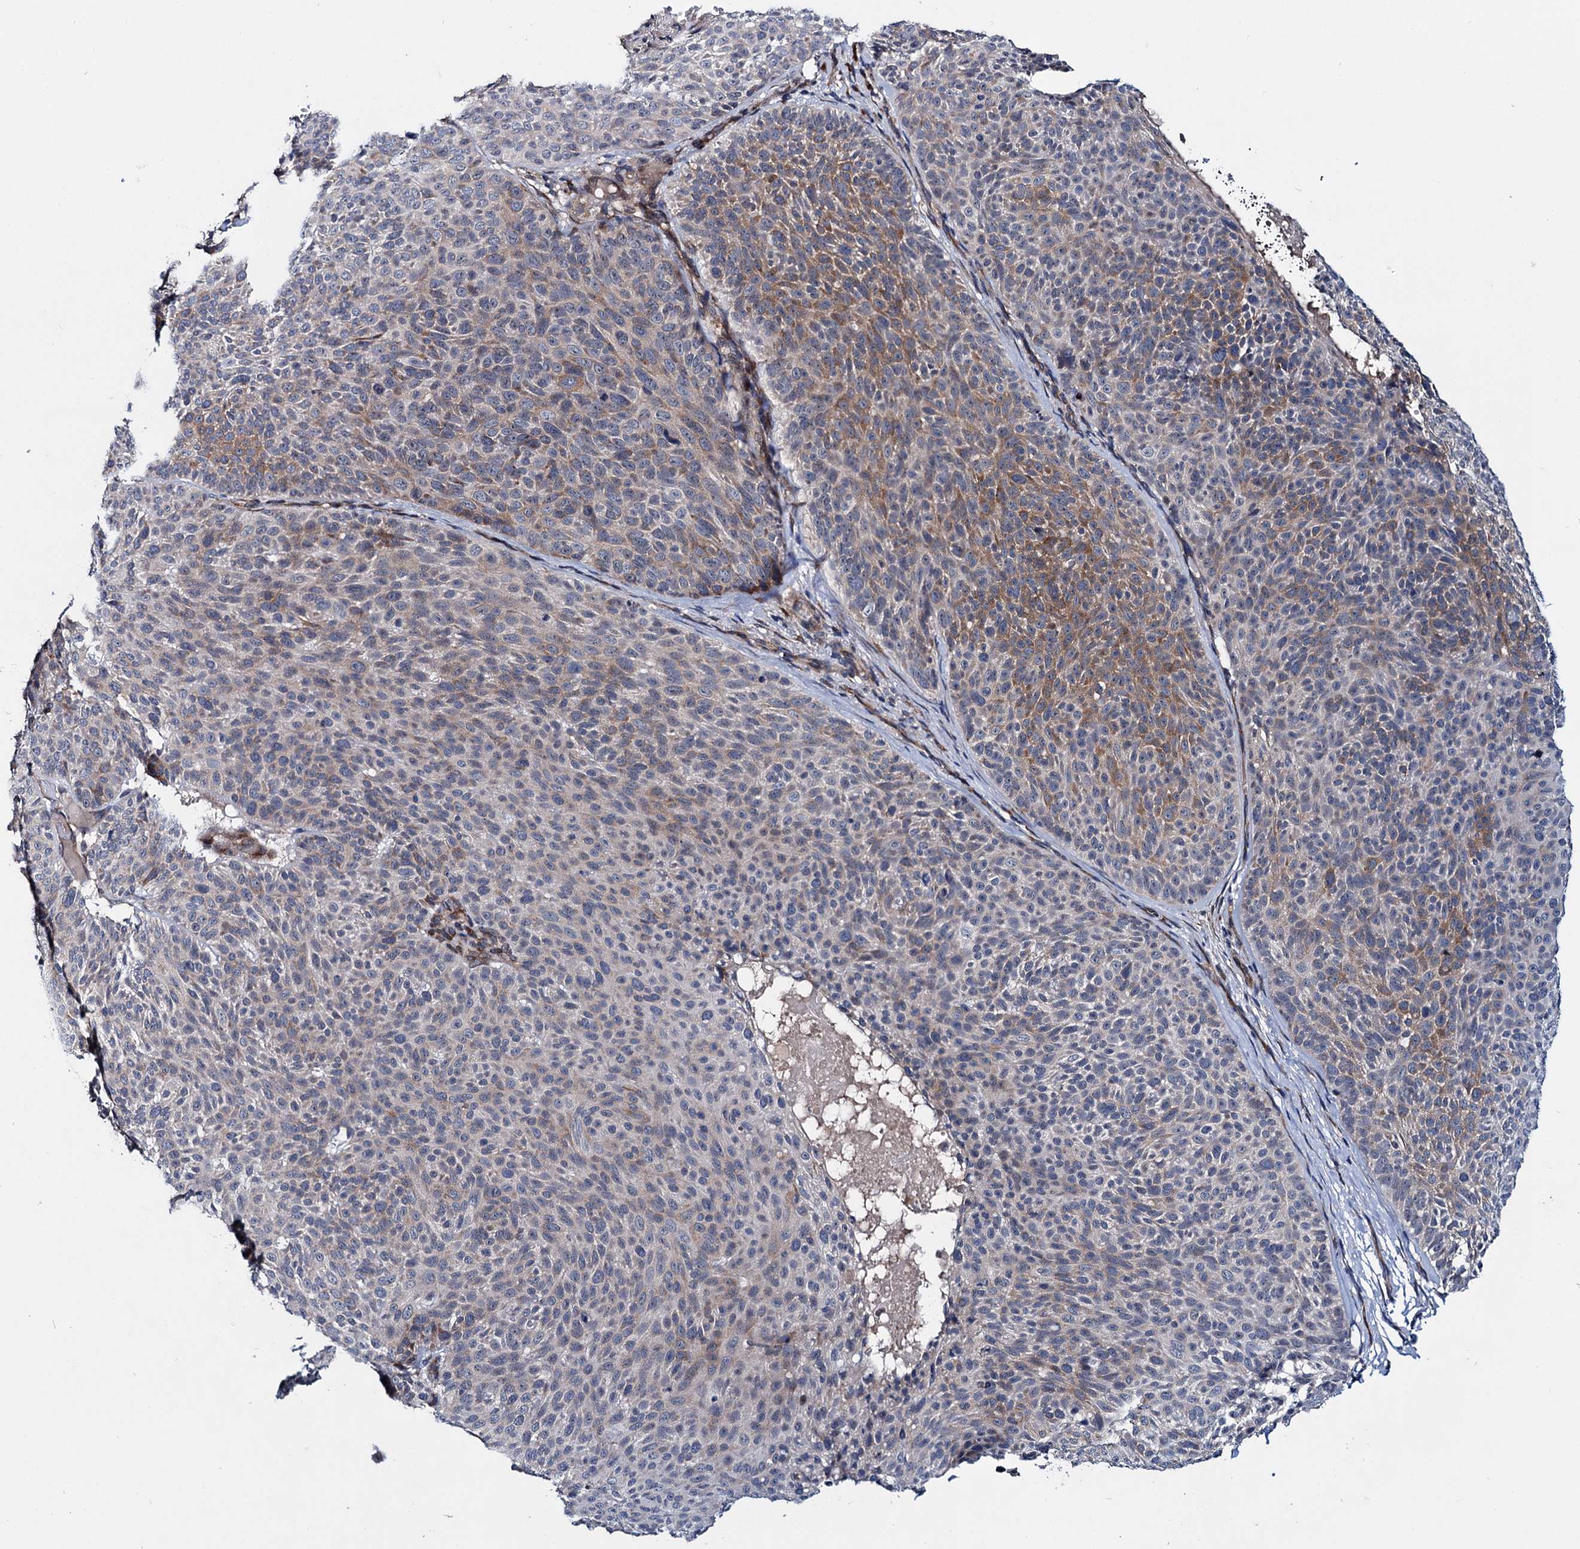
{"staining": {"intensity": "moderate", "quantity": "25%-75%", "location": "cytoplasmic/membranous"}, "tissue": "skin cancer", "cell_type": "Tumor cells", "image_type": "cancer", "snomed": [{"axis": "morphology", "description": "Basal cell carcinoma"}, {"axis": "topography", "description": "Skin"}], "caption": "Basal cell carcinoma (skin) stained for a protein shows moderate cytoplasmic/membranous positivity in tumor cells.", "gene": "EYA4", "patient": {"sex": "male", "age": 85}}